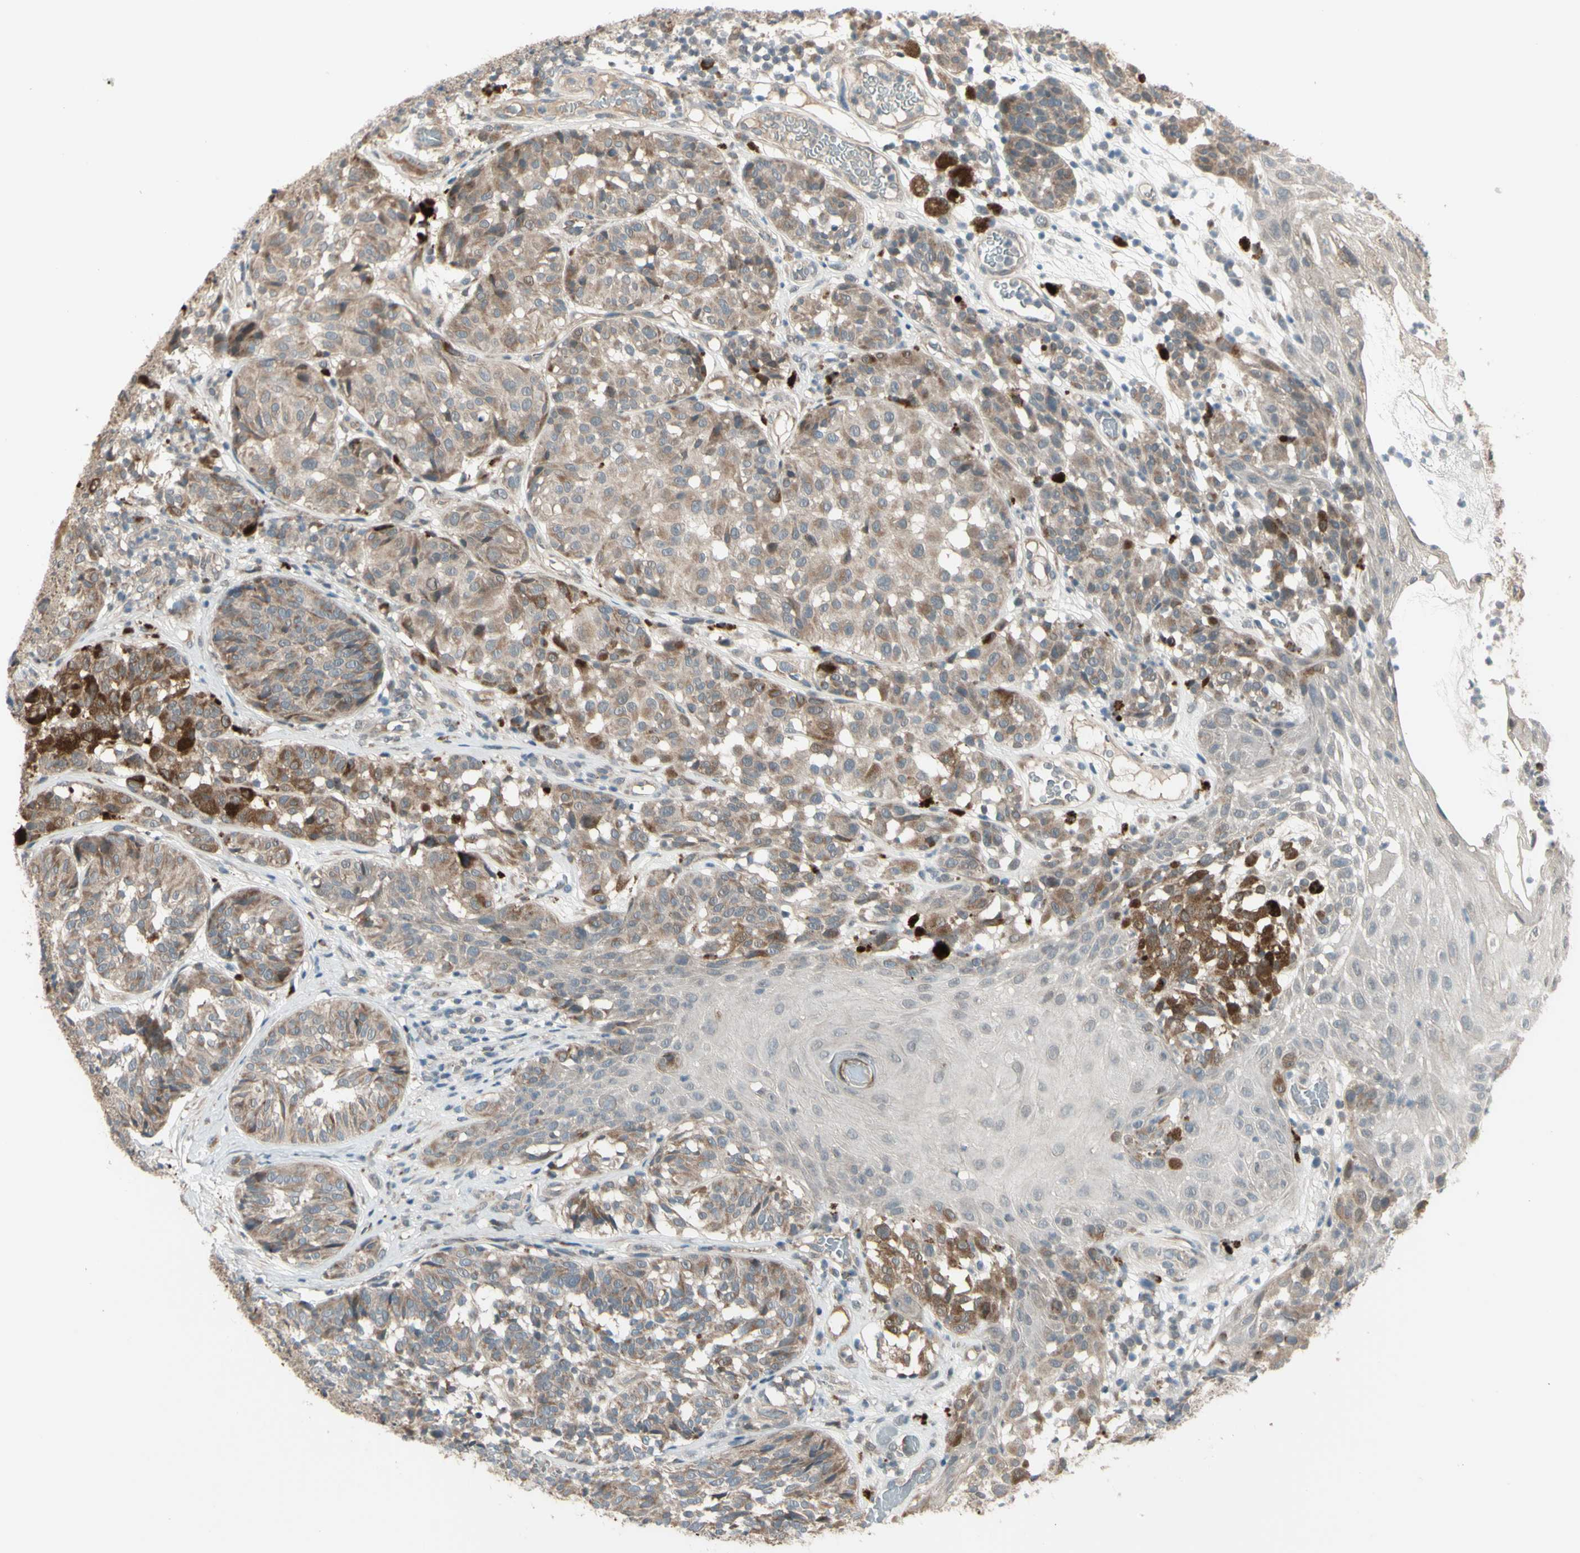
{"staining": {"intensity": "moderate", "quantity": ">75%", "location": "cytoplasmic/membranous"}, "tissue": "melanoma", "cell_type": "Tumor cells", "image_type": "cancer", "snomed": [{"axis": "morphology", "description": "Malignant melanoma, NOS"}, {"axis": "topography", "description": "Skin"}], "caption": "There is medium levels of moderate cytoplasmic/membranous positivity in tumor cells of malignant melanoma, as demonstrated by immunohistochemical staining (brown color).", "gene": "OSTM1", "patient": {"sex": "female", "age": 46}}